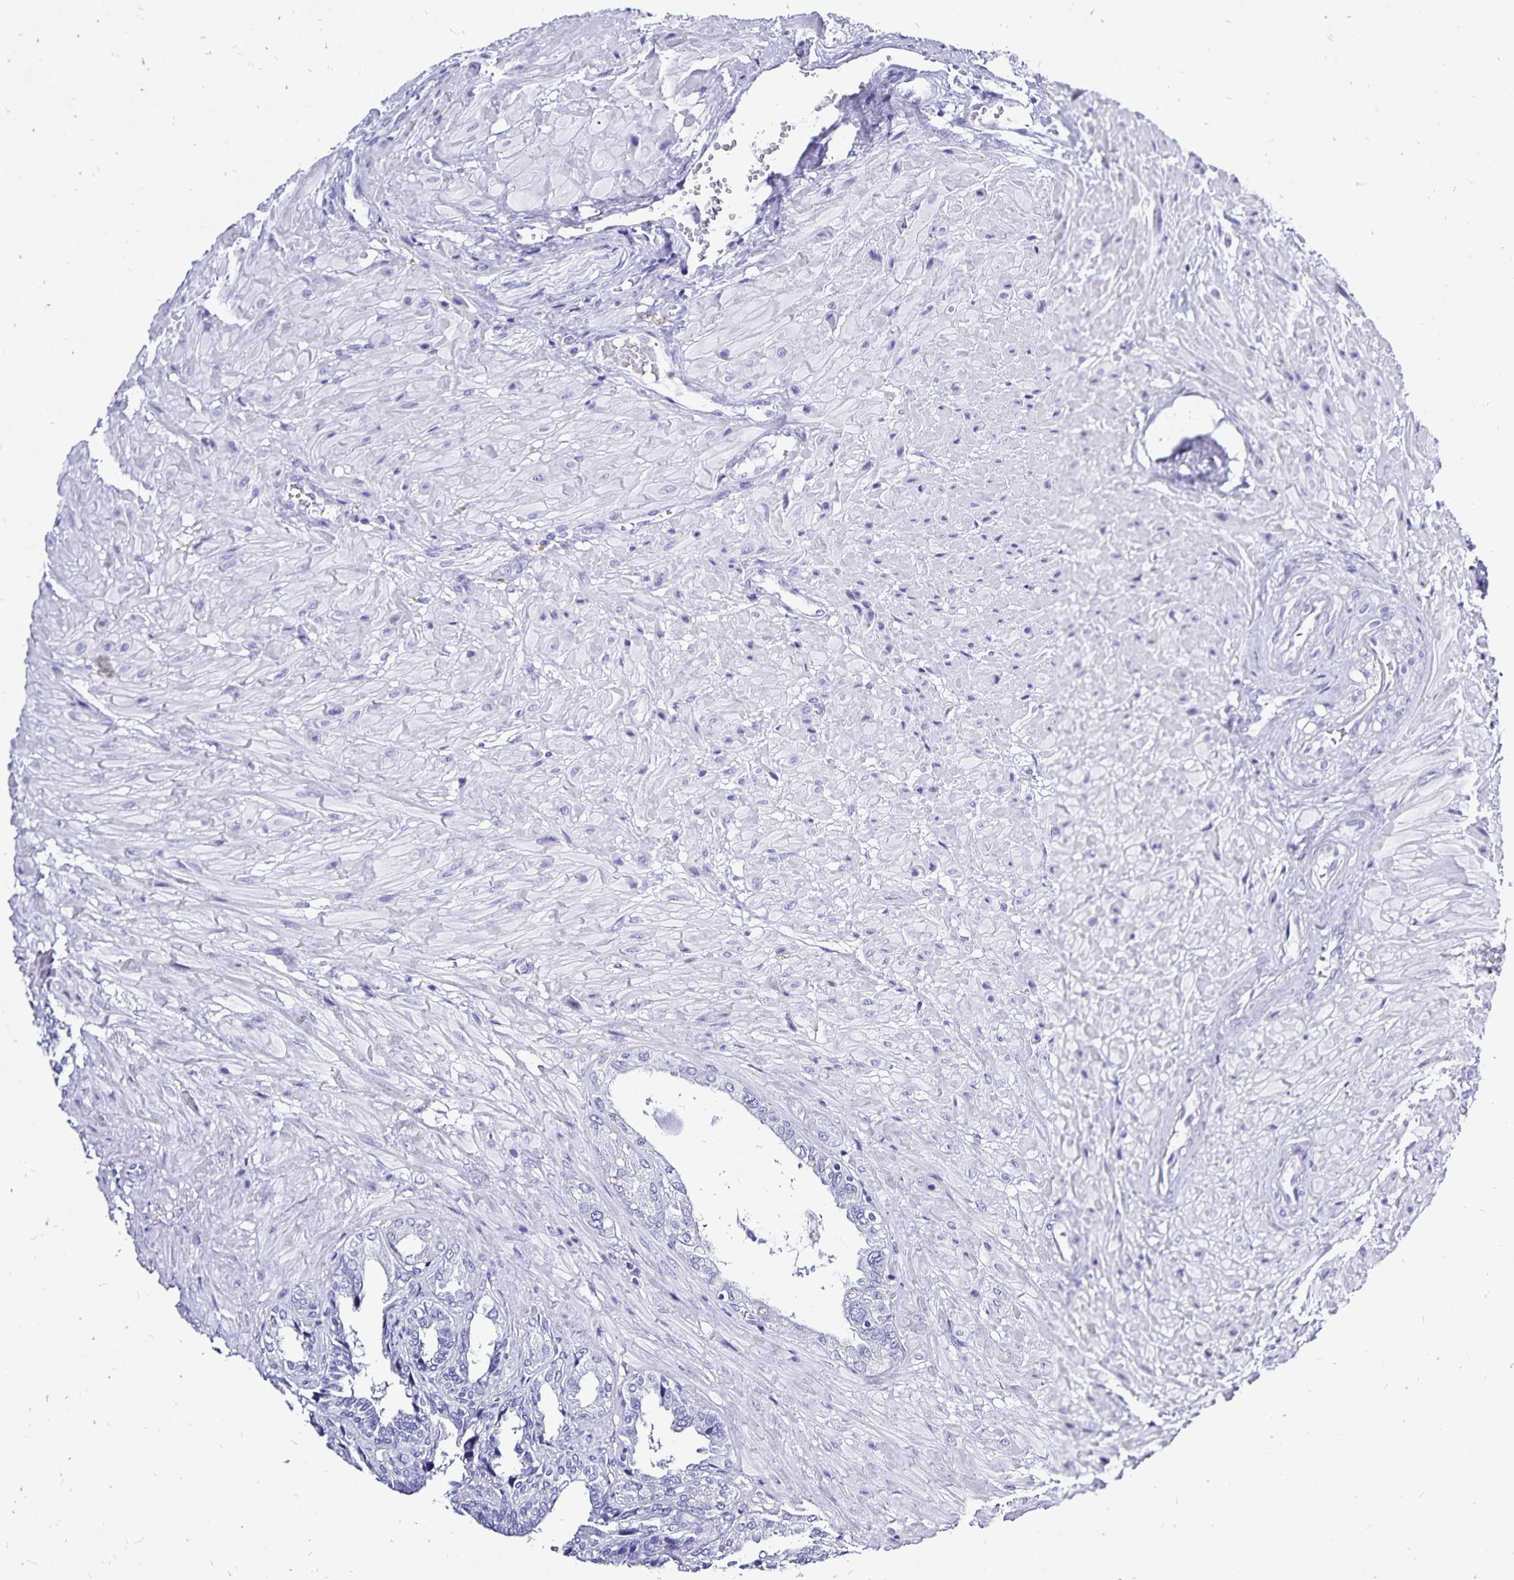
{"staining": {"intensity": "negative", "quantity": "none", "location": "none"}, "tissue": "seminal vesicle", "cell_type": "Glandular cells", "image_type": "normal", "snomed": [{"axis": "morphology", "description": "Normal tissue, NOS"}, {"axis": "topography", "description": "Seminal veicle"}], "caption": "DAB immunohistochemical staining of normal seminal vesicle exhibits no significant staining in glandular cells.", "gene": "PLAC1", "patient": {"sex": "male", "age": 55}}